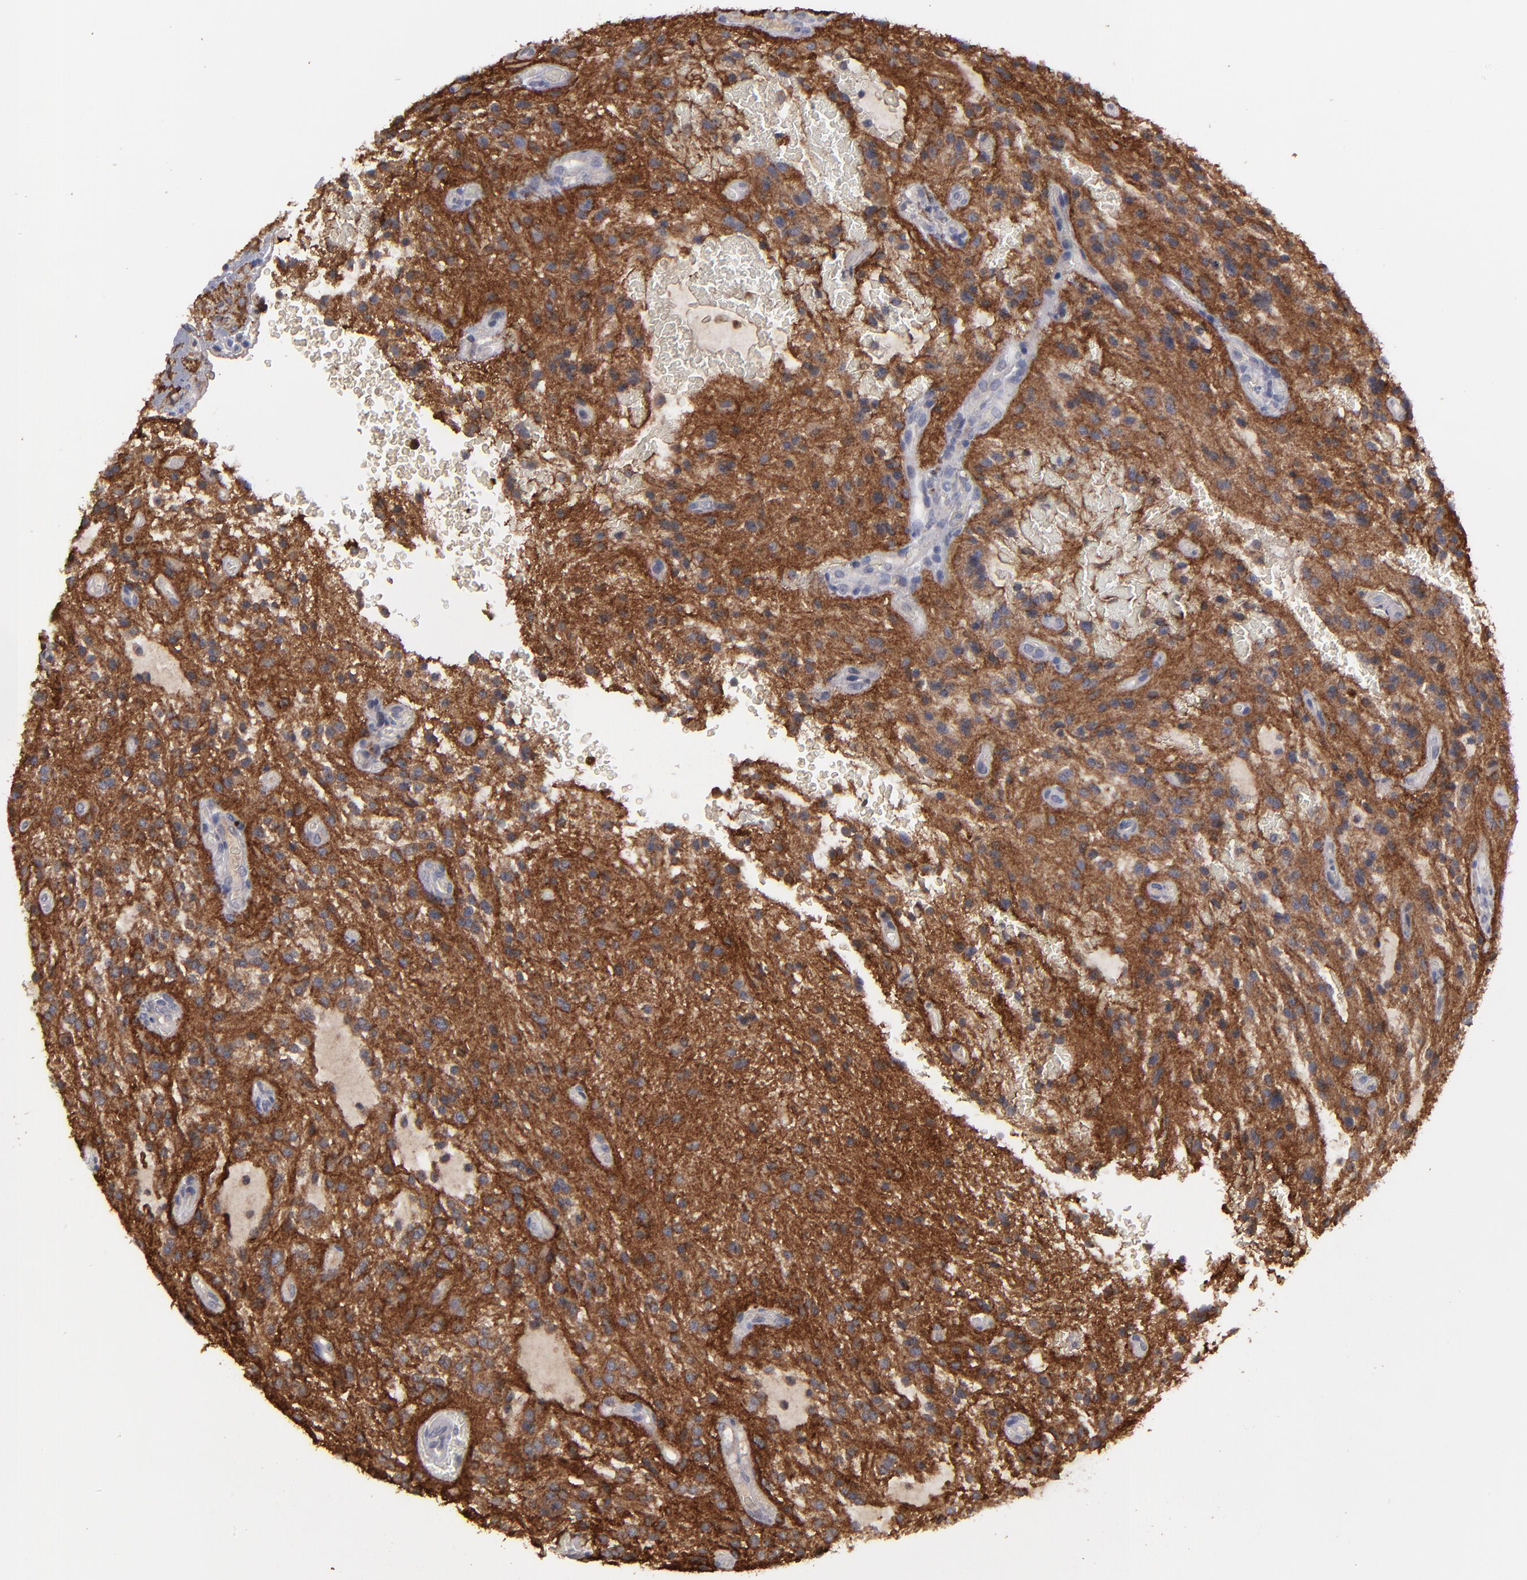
{"staining": {"intensity": "moderate", "quantity": "25%-75%", "location": "cytoplasmic/membranous"}, "tissue": "glioma", "cell_type": "Tumor cells", "image_type": "cancer", "snomed": [{"axis": "morphology", "description": "Glioma, malignant, NOS"}, {"axis": "topography", "description": "Cerebellum"}], "caption": "Immunohistochemistry of glioma displays medium levels of moderate cytoplasmic/membranous expression in approximately 25%-75% of tumor cells. (DAB IHC with brightfield microscopy, high magnification).", "gene": "GPM6B", "patient": {"sex": "female", "age": 10}}